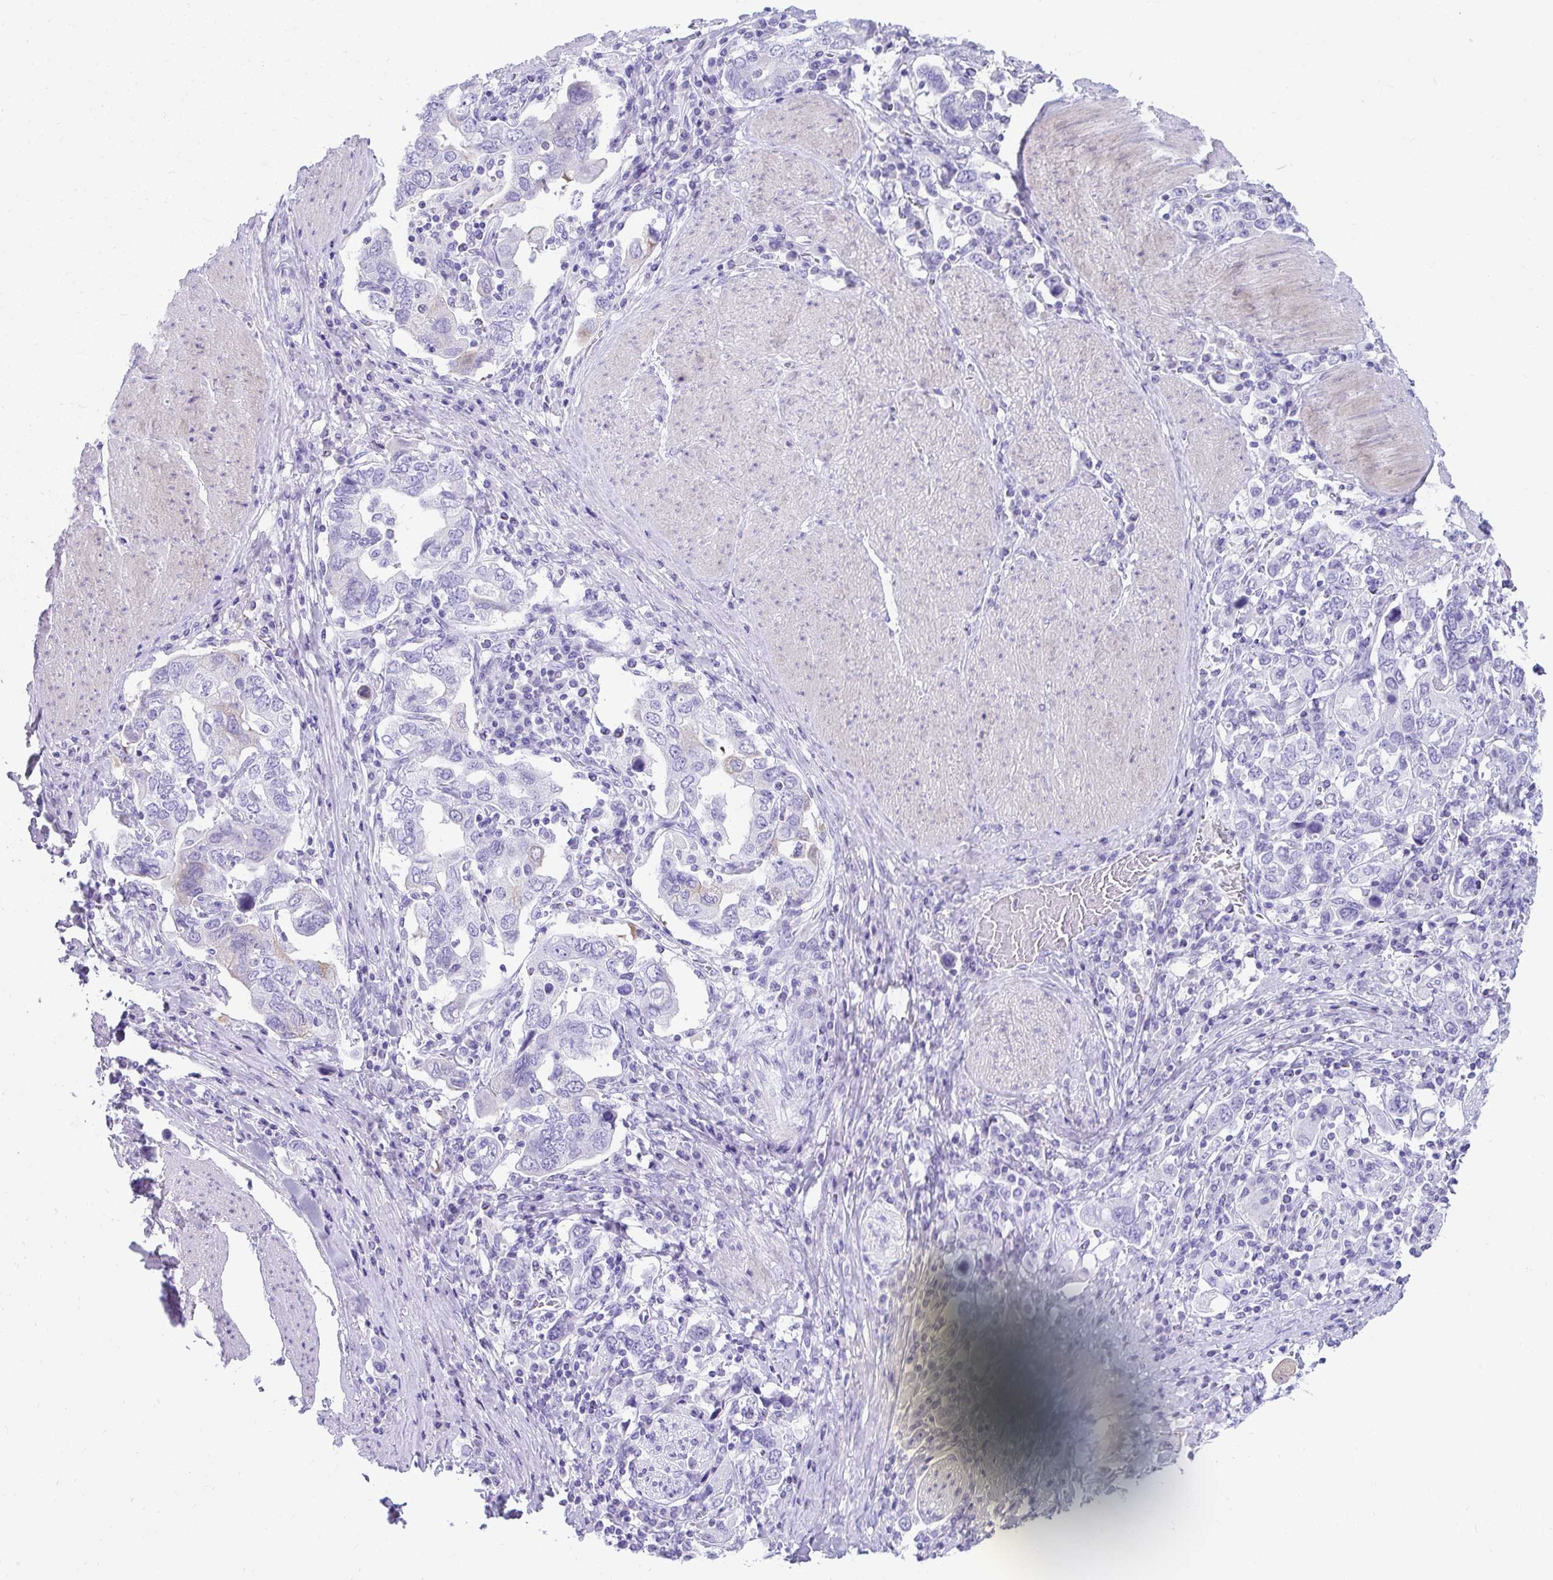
{"staining": {"intensity": "negative", "quantity": "none", "location": "none"}, "tissue": "stomach cancer", "cell_type": "Tumor cells", "image_type": "cancer", "snomed": [{"axis": "morphology", "description": "Adenocarcinoma, NOS"}, {"axis": "topography", "description": "Stomach, upper"}, {"axis": "topography", "description": "Stomach"}], "caption": "Immunohistochemistry of human stomach adenocarcinoma shows no positivity in tumor cells.", "gene": "SEC14L3", "patient": {"sex": "male", "age": 62}}